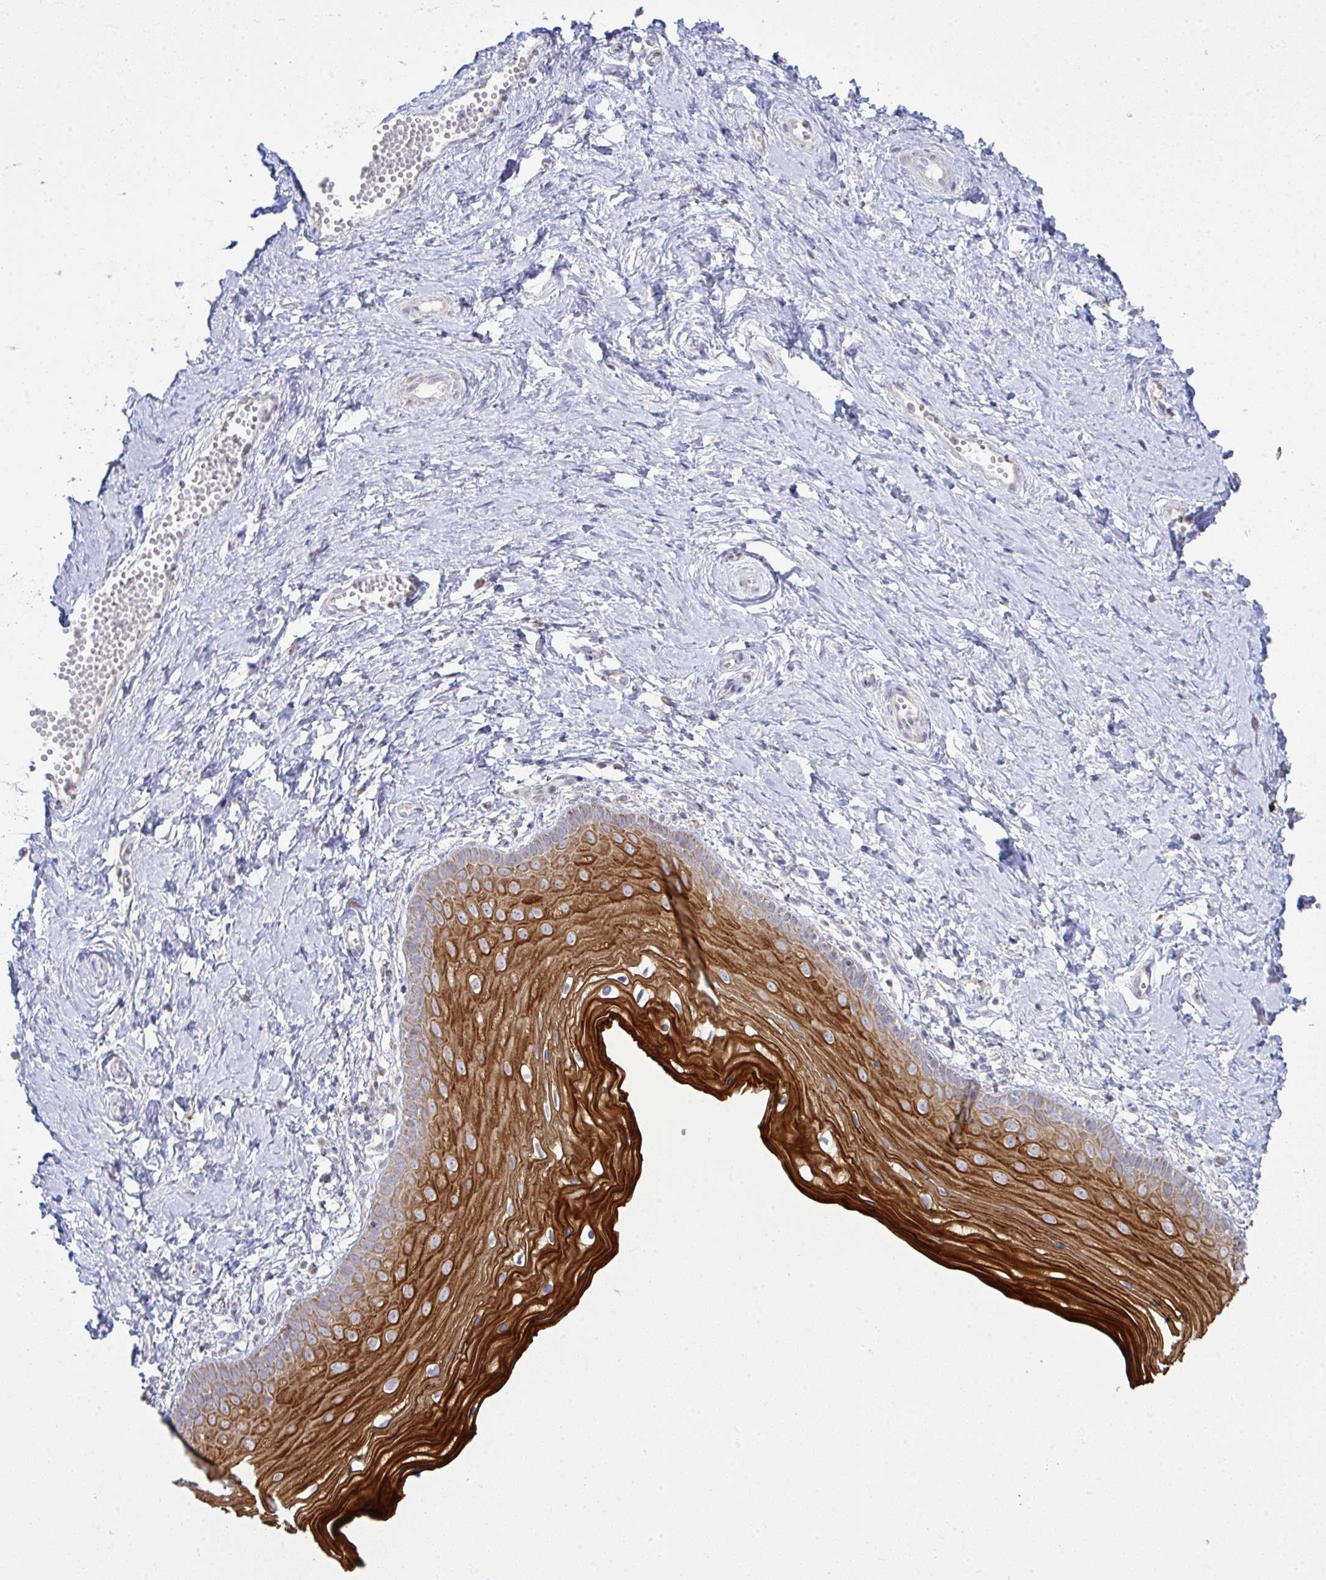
{"staining": {"intensity": "strong", "quantity": "25%-75%", "location": "cytoplasmic/membranous"}, "tissue": "vagina", "cell_type": "Squamous epithelial cells", "image_type": "normal", "snomed": [{"axis": "morphology", "description": "Normal tissue, NOS"}, {"axis": "topography", "description": "Vagina"}], "caption": "This micrograph displays benign vagina stained with IHC to label a protein in brown. The cytoplasmic/membranous of squamous epithelial cells show strong positivity for the protein. Nuclei are counter-stained blue.", "gene": "NDUFA7", "patient": {"sex": "female", "age": 38}}